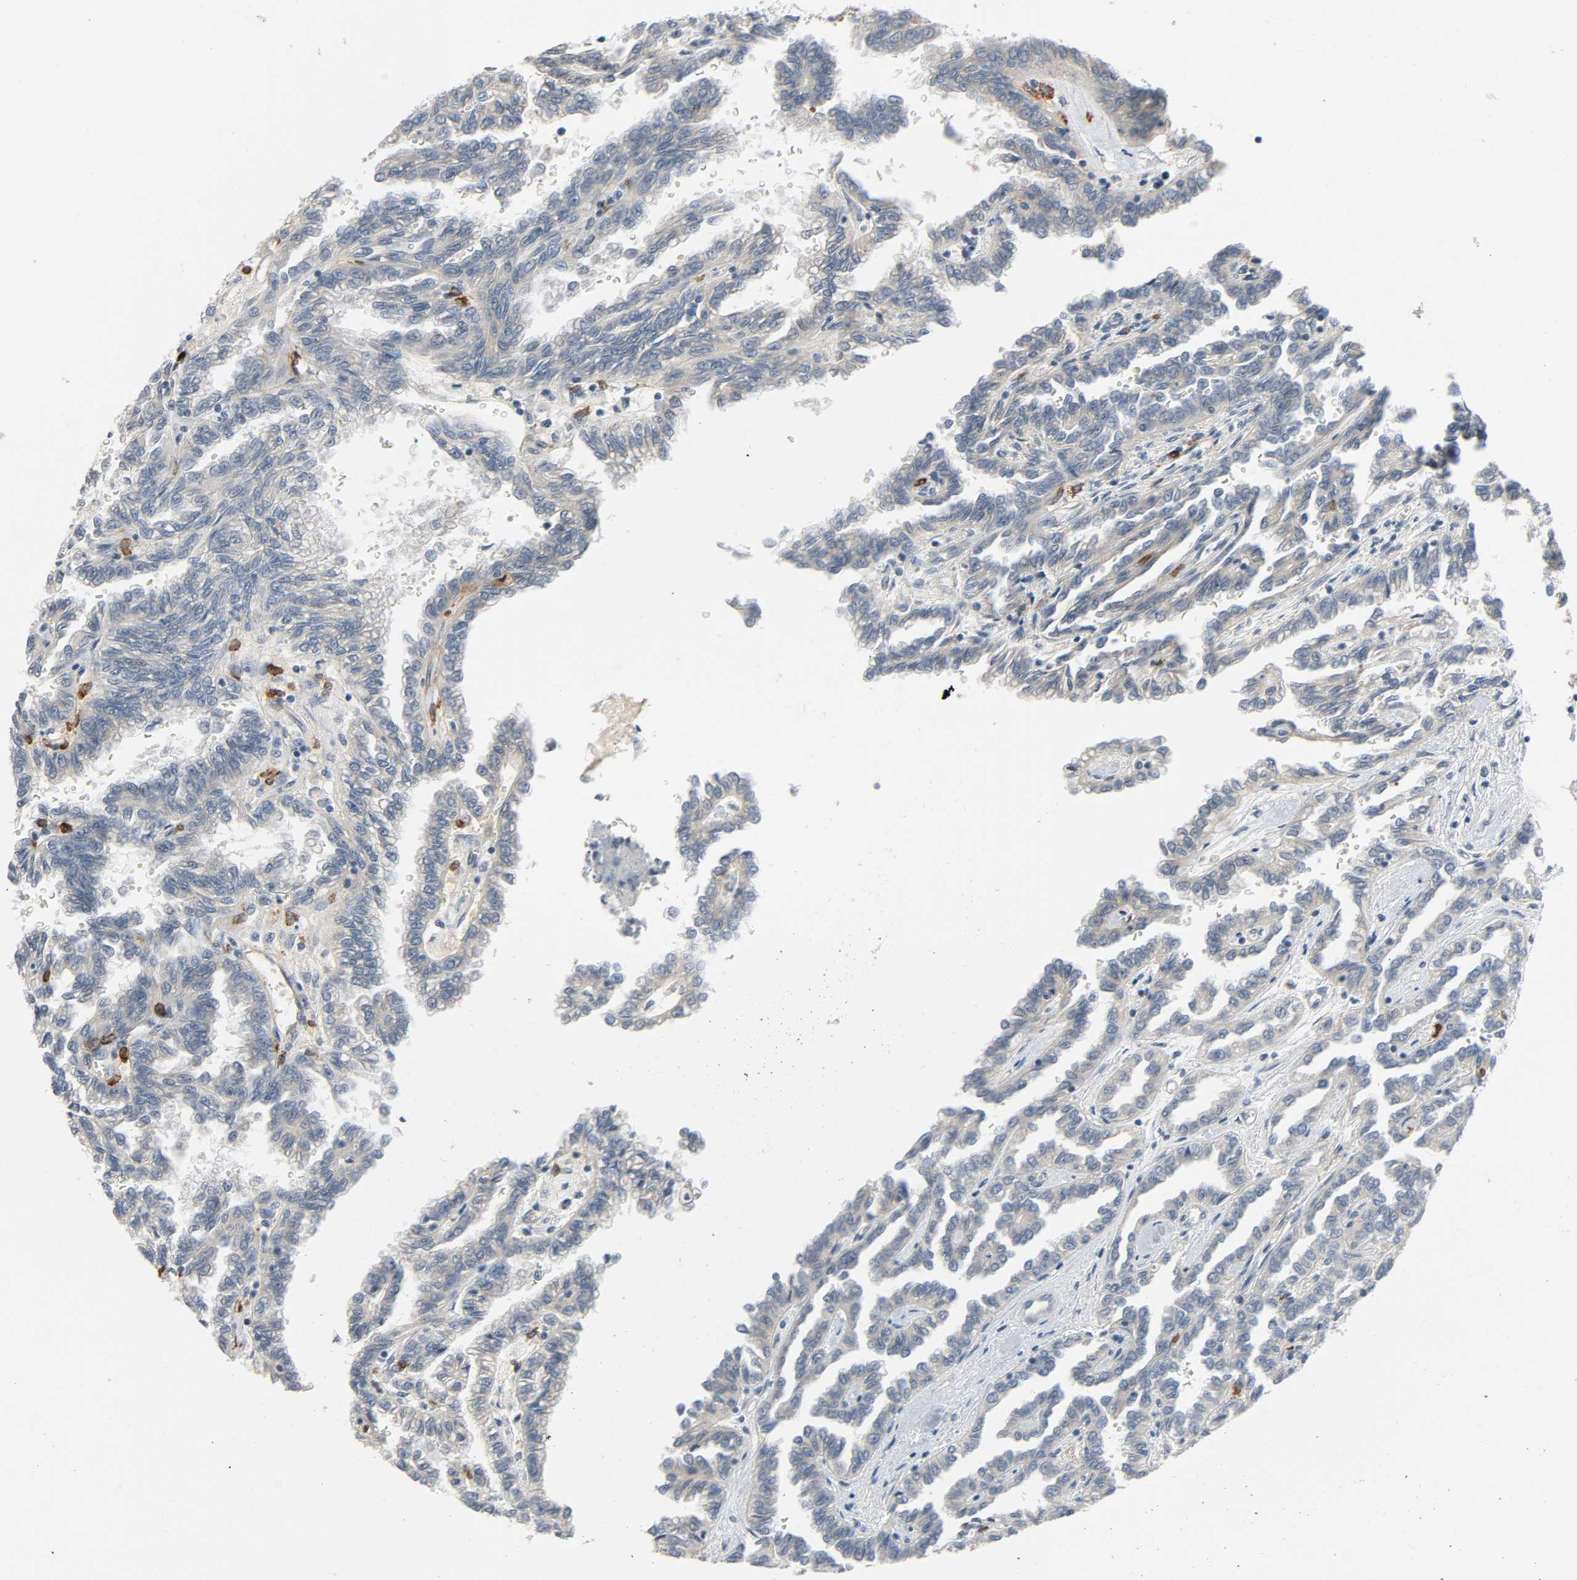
{"staining": {"intensity": "negative", "quantity": "none", "location": "none"}, "tissue": "renal cancer", "cell_type": "Tumor cells", "image_type": "cancer", "snomed": [{"axis": "morphology", "description": "Inflammation, NOS"}, {"axis": "morphology", "description": "Adenocarcinoma, NOS"}, {"axis": "topography", "description": "Kidney"}], "caption": "Tumor cells are negative for protein expression in human renal cancer.", "gene": "LIMCH1", "patient": {"sex": "male", "age": 68}}